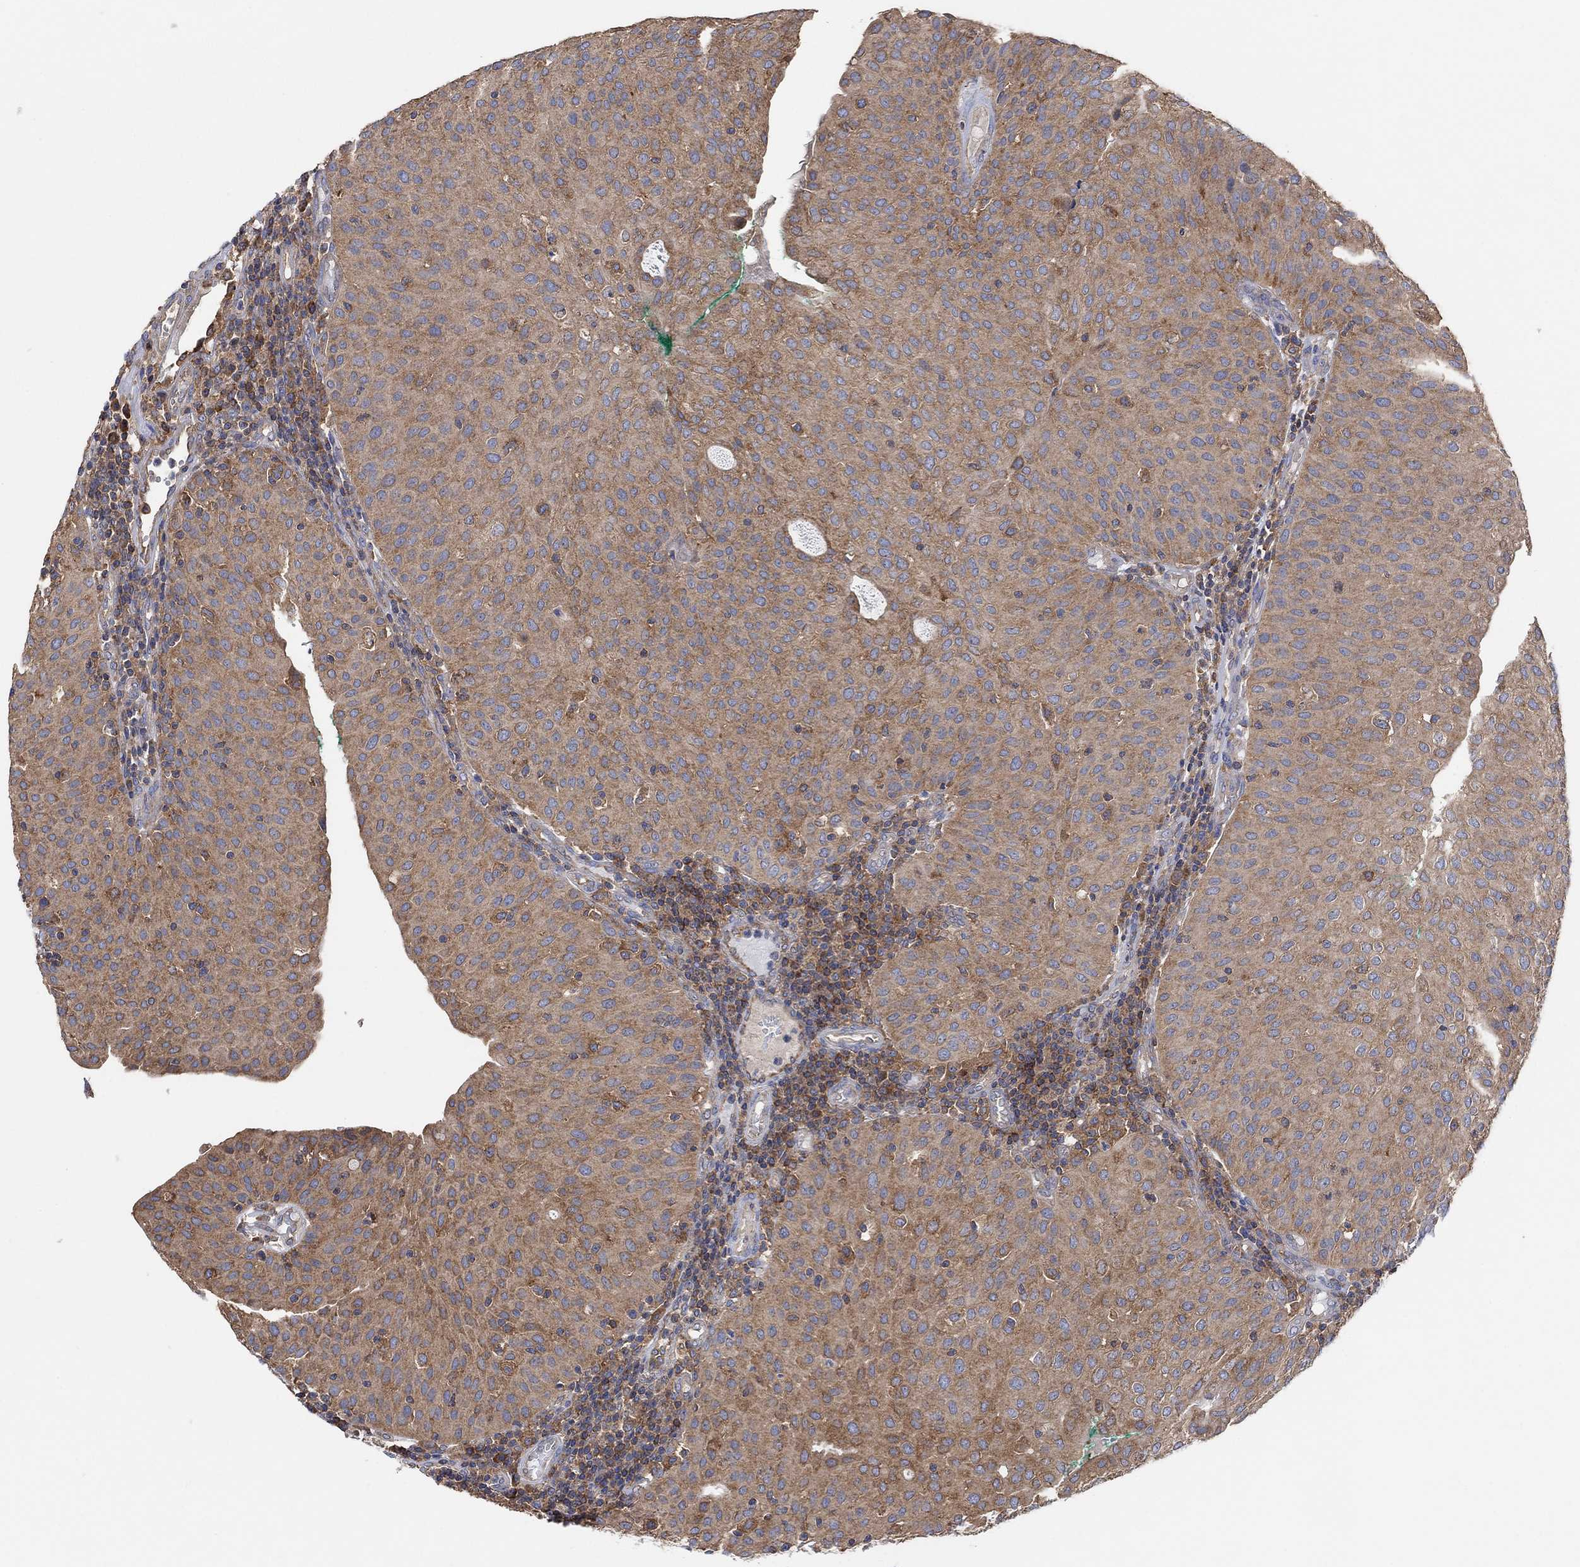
{"staining": {"intensity": "moderate", "quantity": ">75%", "location": "cytoplasmic/membranous"}, "tissue": "urothelial cancer", "cell_type": "Tumor cells", "image_type": "cancer", "snomed": [{"axis": "morphology", "description": "Urothelial carcinoma, Low grade"}, {"axis": "topography", "description": "Urinary bladder"}], "caption": "Immunohistochemical staining of low-grade urothelial carcinoma demonstrates moderate cytoplasmic/membranous protein positivity in approximately >75% of tumor cells.", "gene": "BLOC1S3", "patient": {"sex": "male", "age": 54}}